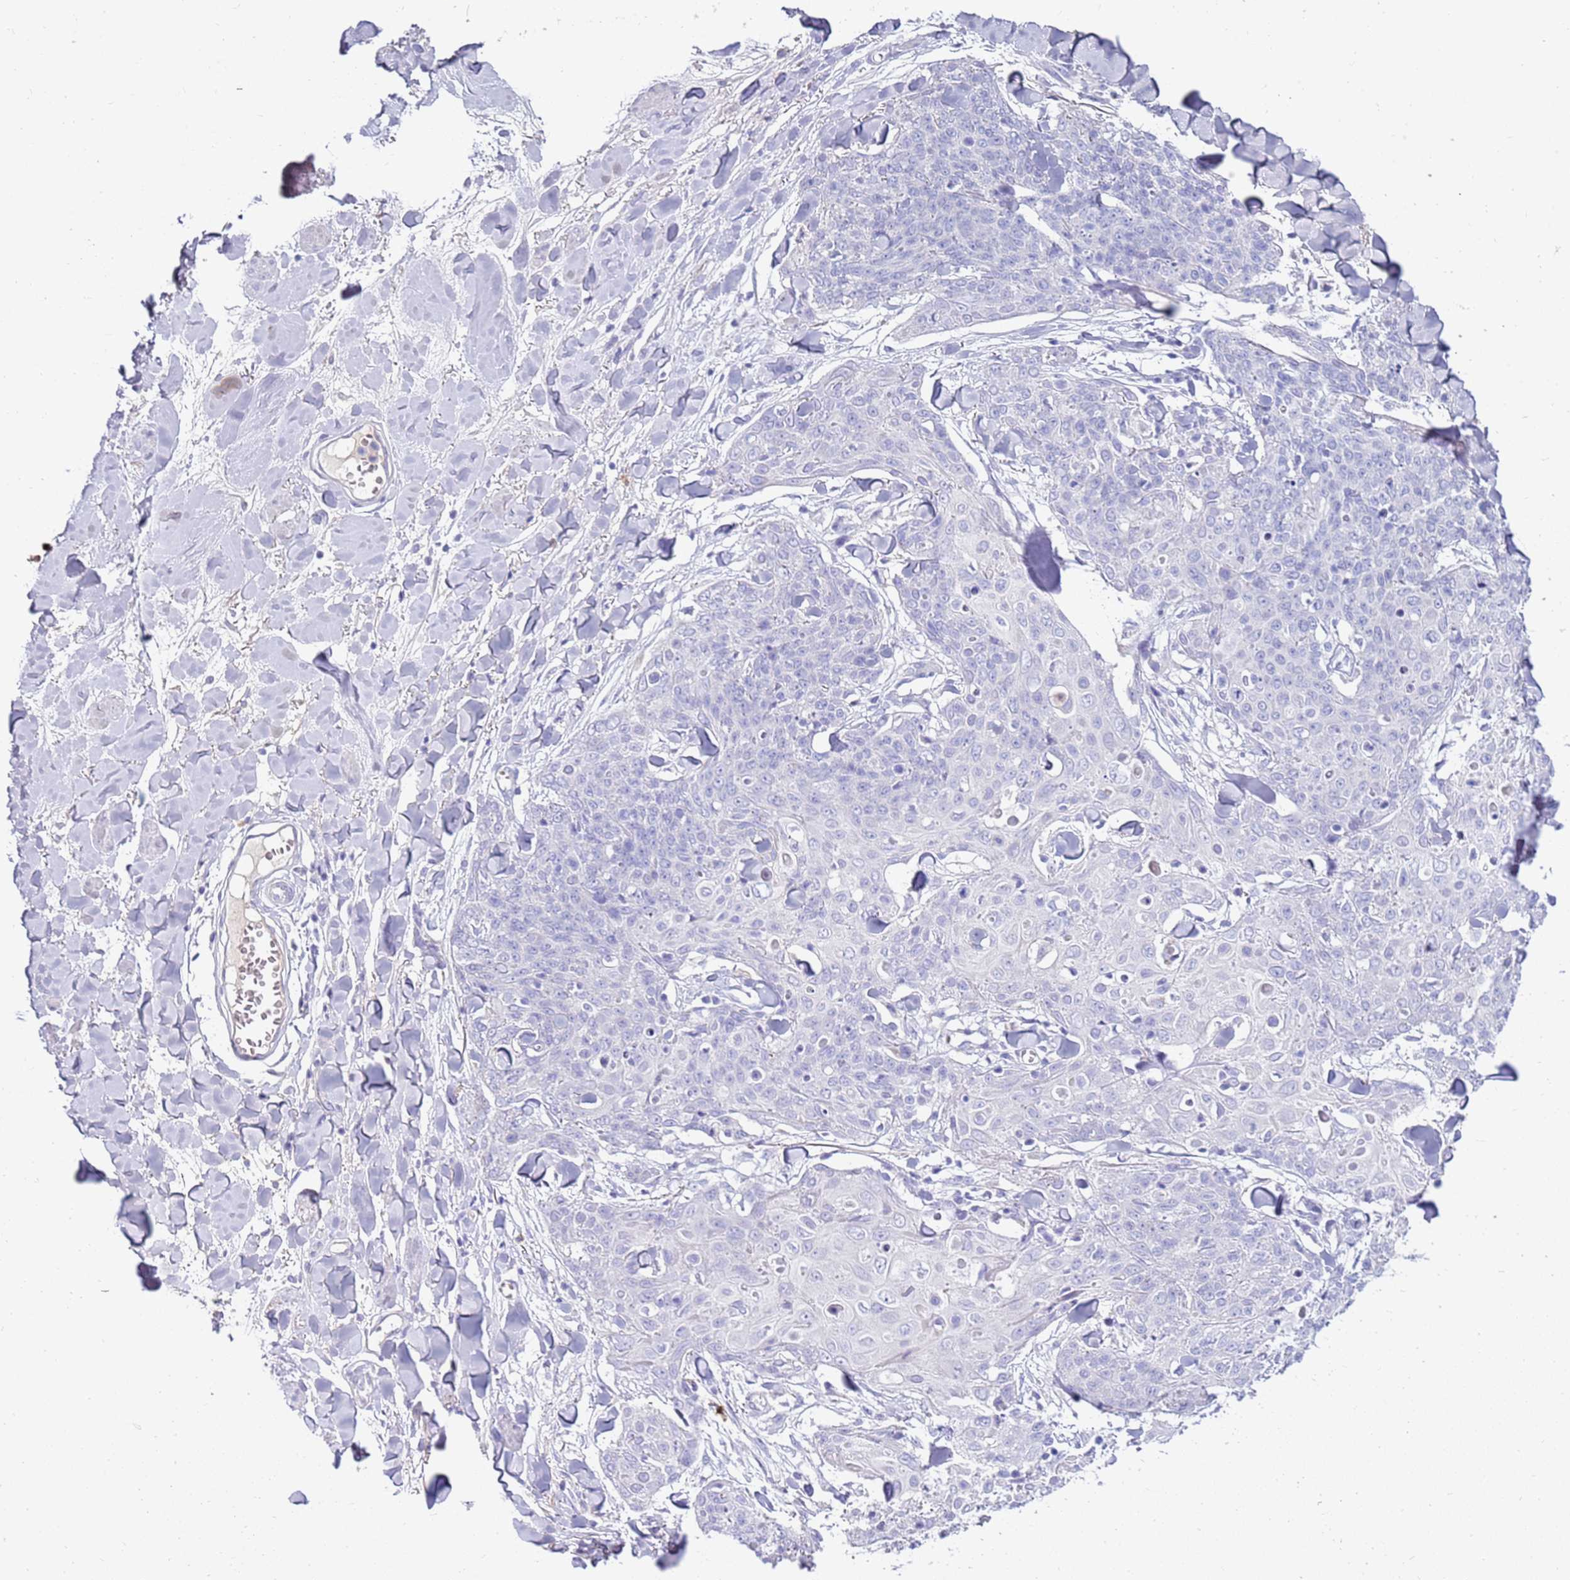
{"staining": {"intensity": "negative", "quantity": "none", "location": "none"}, "tissue": "skin cancer", "cell_type": "Tumor cells", "image_type": "cancer", "snomed": [{"axis": "morphology", "description": "Squamous cell carcinoma, NOS"}, {"axis": "topography", "description": "Skin"}, {"axis": "topography", "description": "Vulva"}], "caption": "Immunohistochemistry of squamous cell carcinoma (skin) demonstrates no staining in tumor cells.", "gene": "EVPLL", "patient": {"sex": "female", "age": 85}}